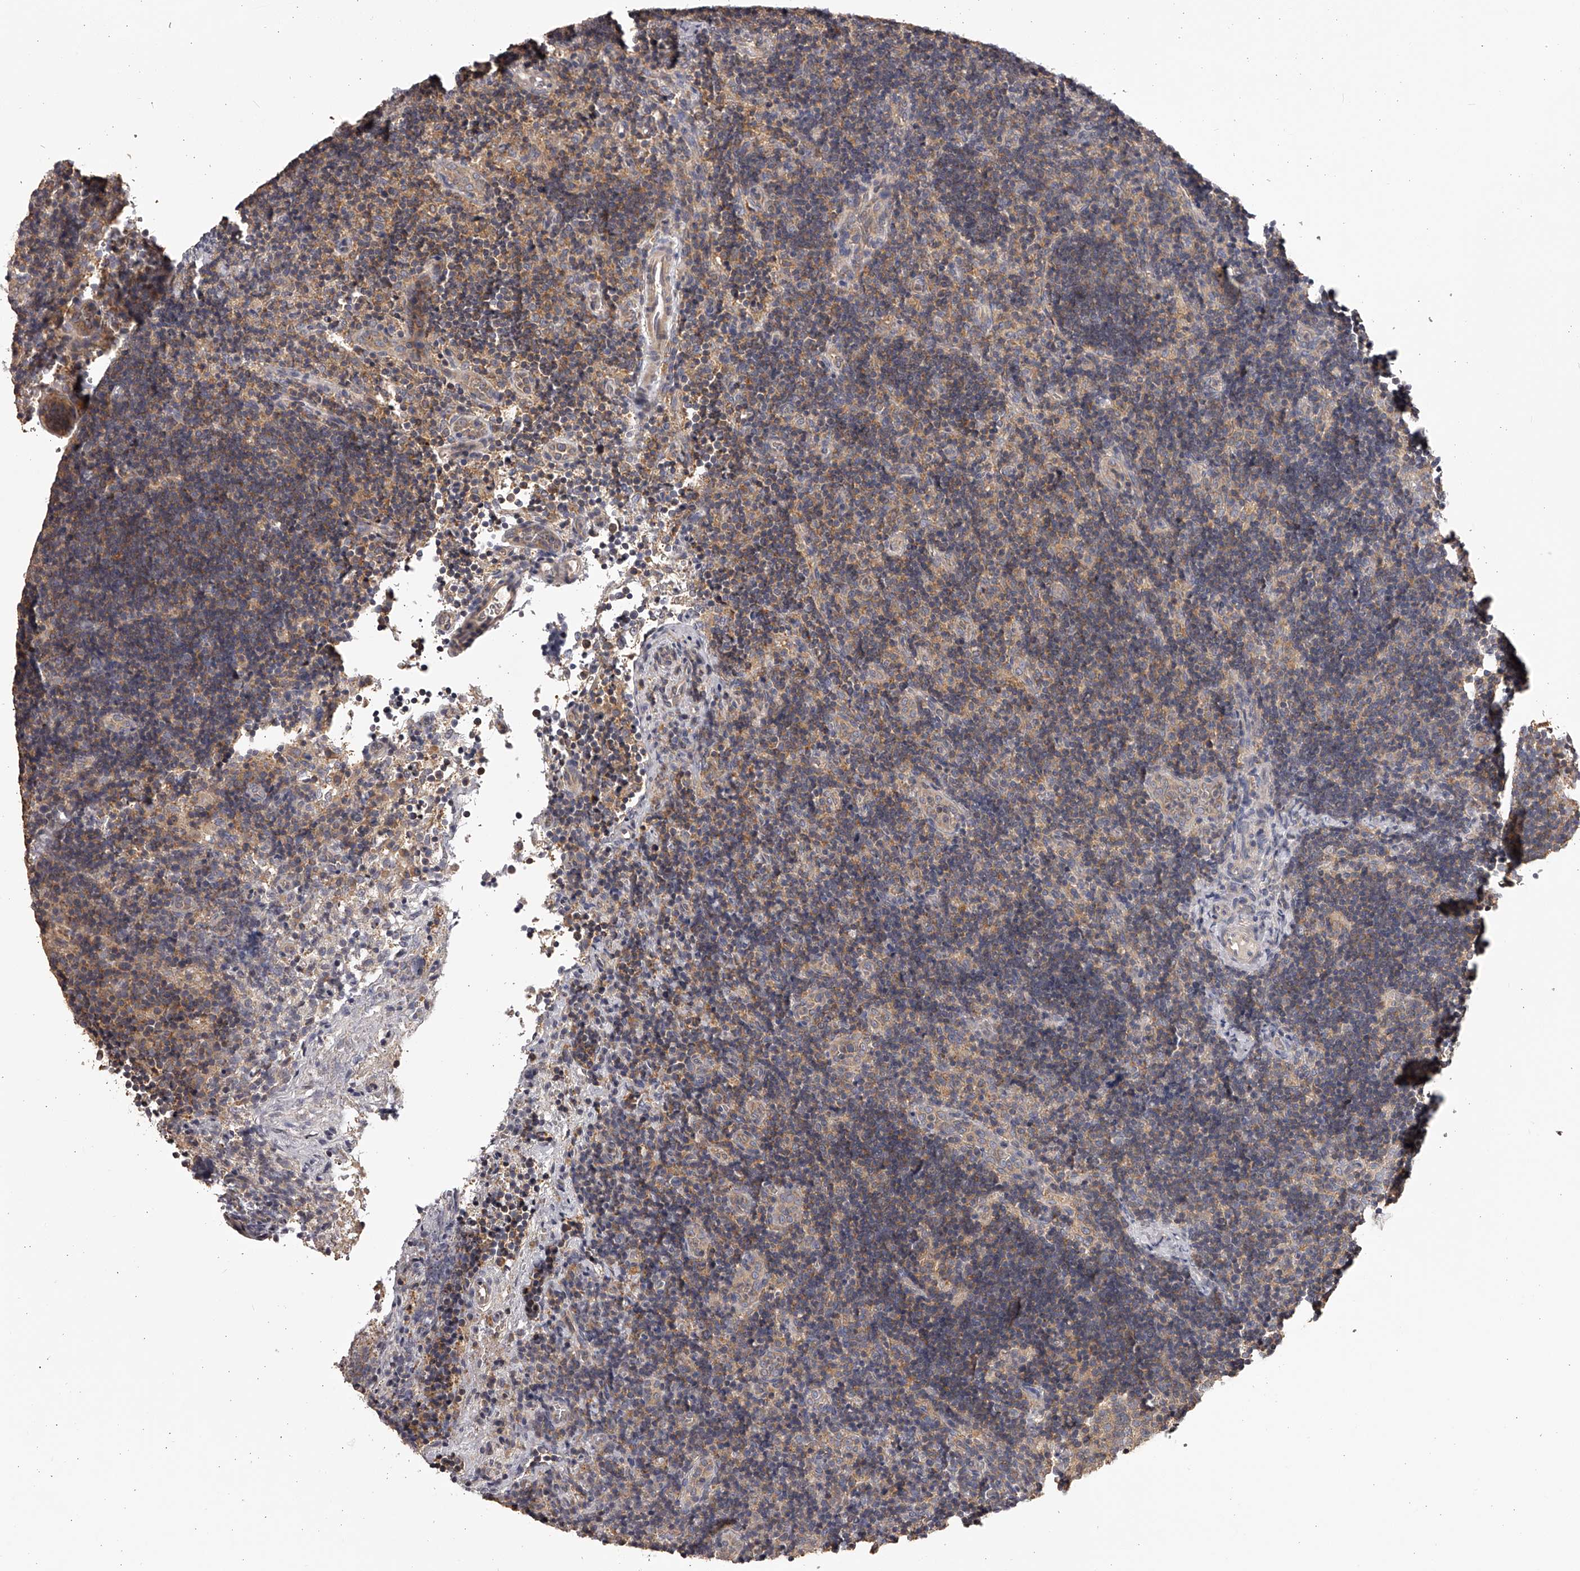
{"staining": {"intensity": "weak", "quantity": "<25%", "location": "cytoplasmic/membranous"}, "tissue": "lymph node", "cell_type": "Germinal center cells", "image_type": "normal", "snomed": [{"axis": "morphology", "description": "Normal tissue, NOS"}, {"axis": "topography", "description": "Lymph node"}], "caption": "IHC of normal human lymph node reveals no expression in germinal center cells. Nuclei are stained in blue.", "gene": "TNN", "patient": {"sex": "female", "age": 22}}